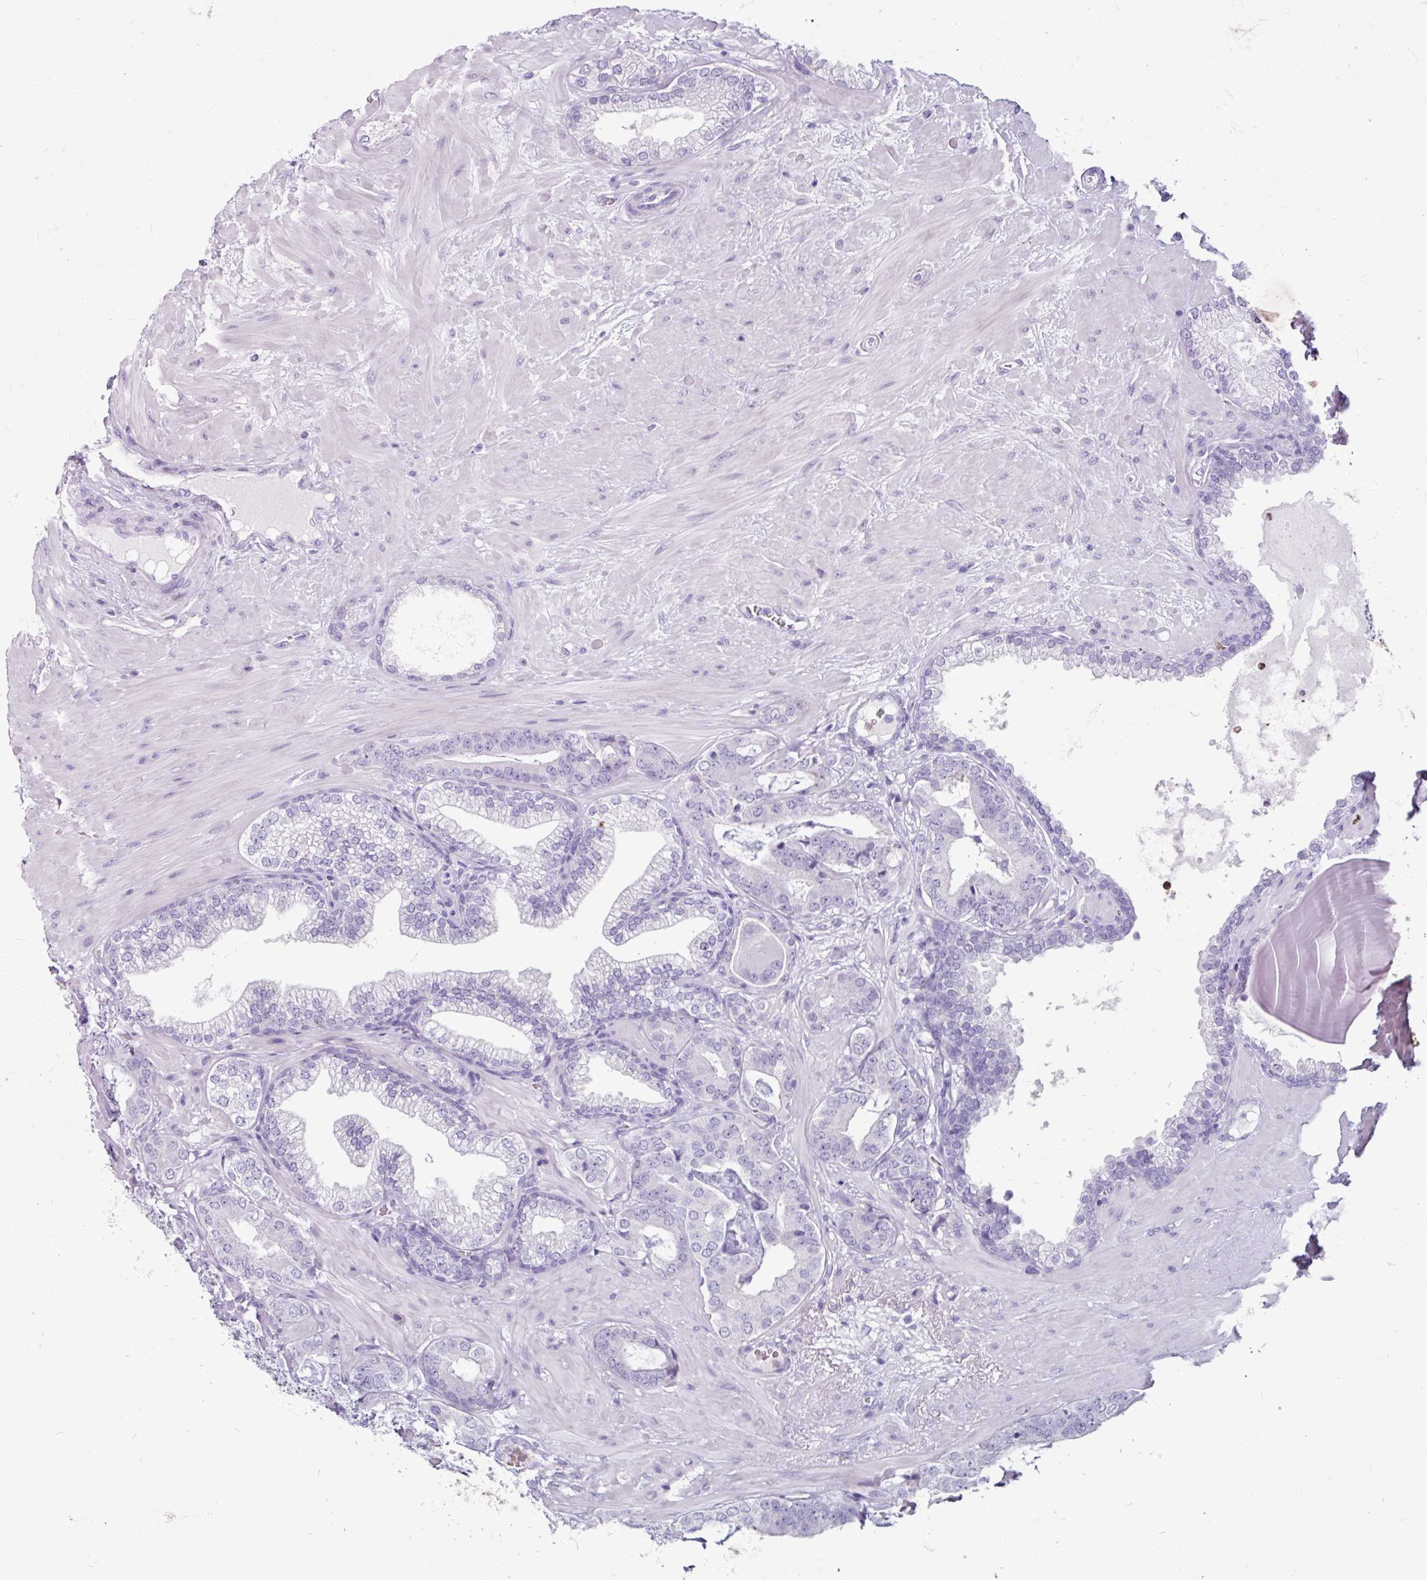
{"staining": {"intensity": "negative", "quantity": "none", "location": "none"}, "tissue": "prostate cancer", "cell_type": "Tumor cells", "image_type": "cancer", "snomed": [{"axis": "morphology", "description": "Adenocarcinoma, Low grade"}, {"axis": "topography", "description": "Prostate"}], "caption": "The image exhibits no significant staining in tumor cells of prostate cancer. (Immunohistochemistry (ihc), brightfield microscopy, high magnification).", "gene": "ANKRD1", "patient": {"sex": "male", "age": 61}}